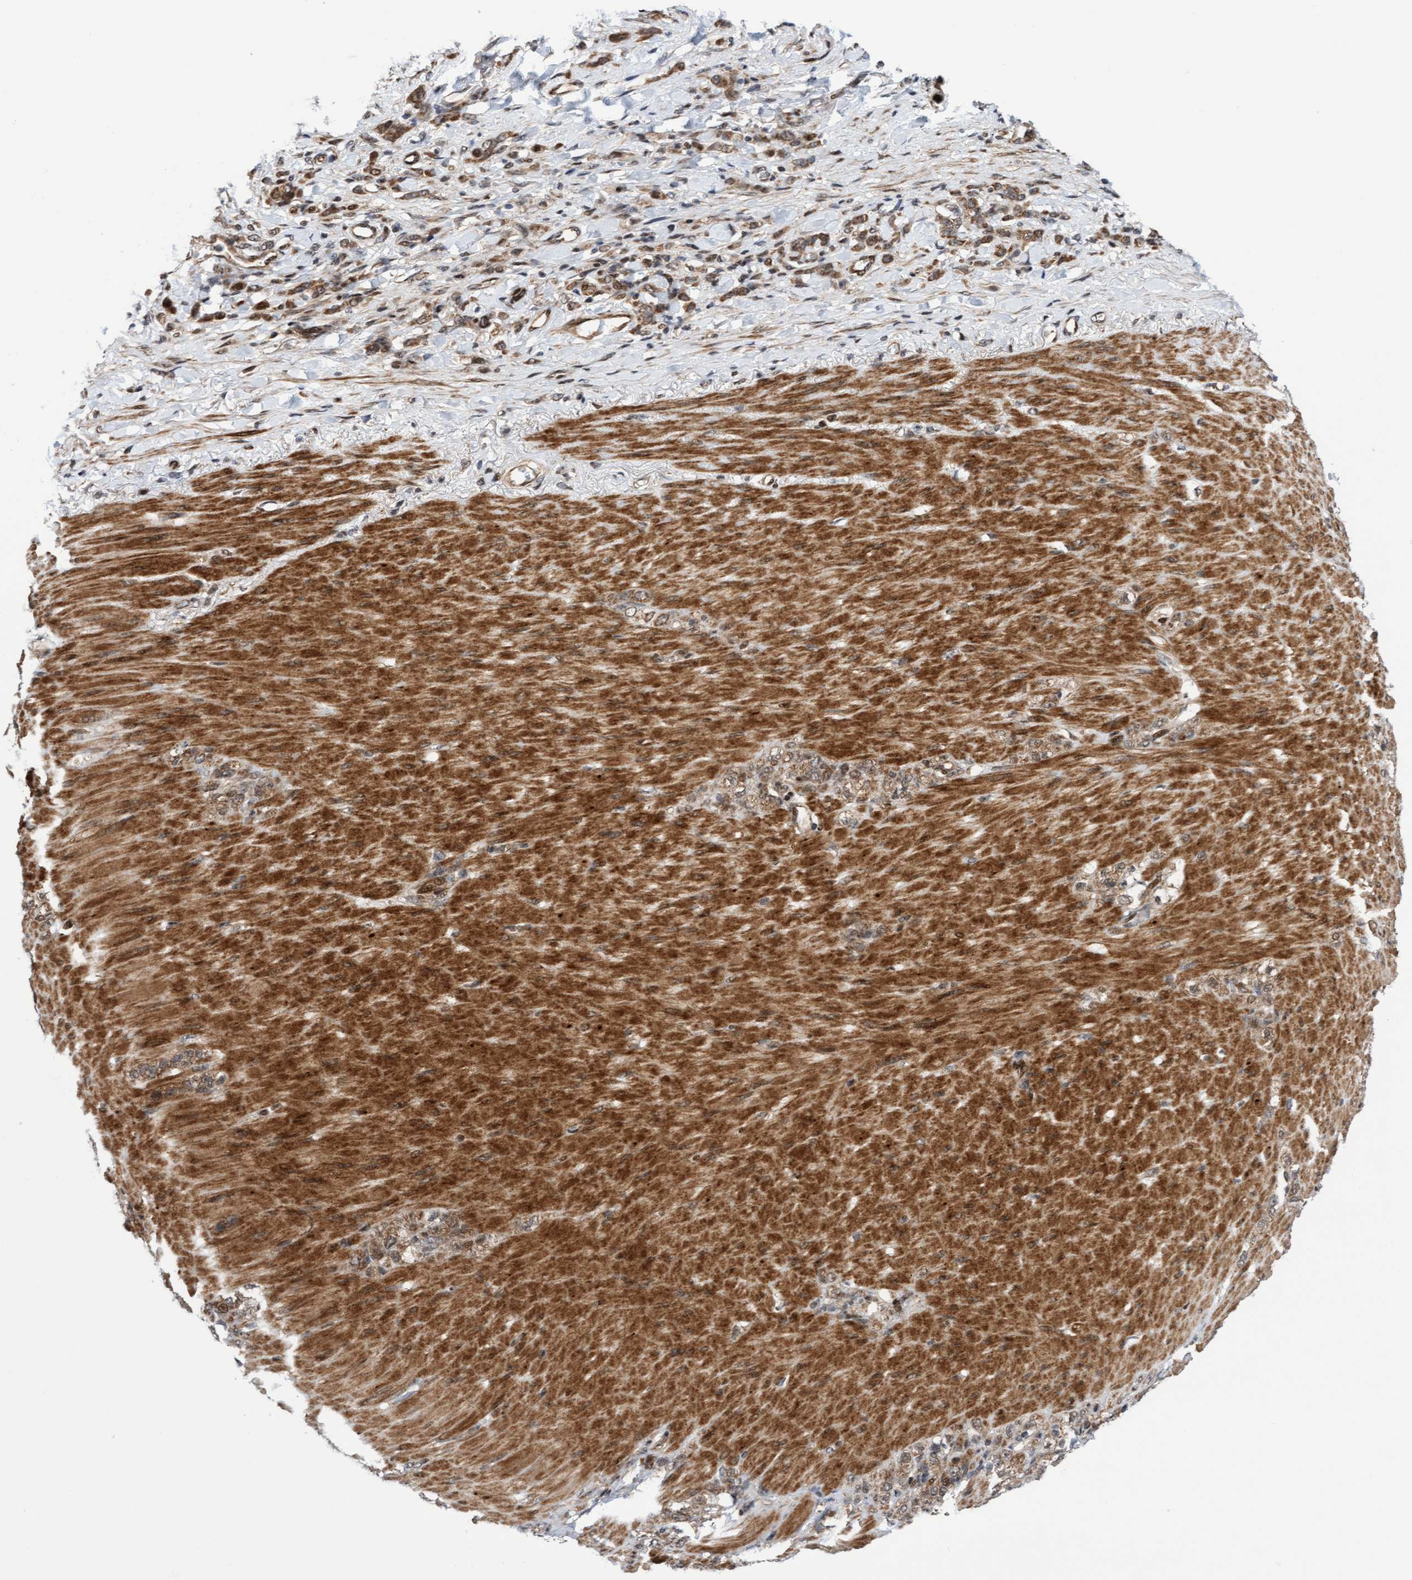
{"staining": {"intensity": "weak", "quantity": ">75%", "location": "cytoplasmic/membranous"}, "tissue": "stomach cancer", "cell_type": "Tumor cells", "image_type": "cancer", "snomed": [{"axis": "morphology", "description": "Normal tissue, NOS"}, {"axis": "morphology", "description": "Adenocarcinoma, NOS"}, {"axis": "topography", "description": "Stomach"}], "caption": "A histopathology image of adenocarcinoma (stomach) stained for a protein demonstrates weak cytoplasmic/membranous brown staining in tumor cells.", "gene": "ITFG1", "patient": {"sex": "male", "age": 82}}